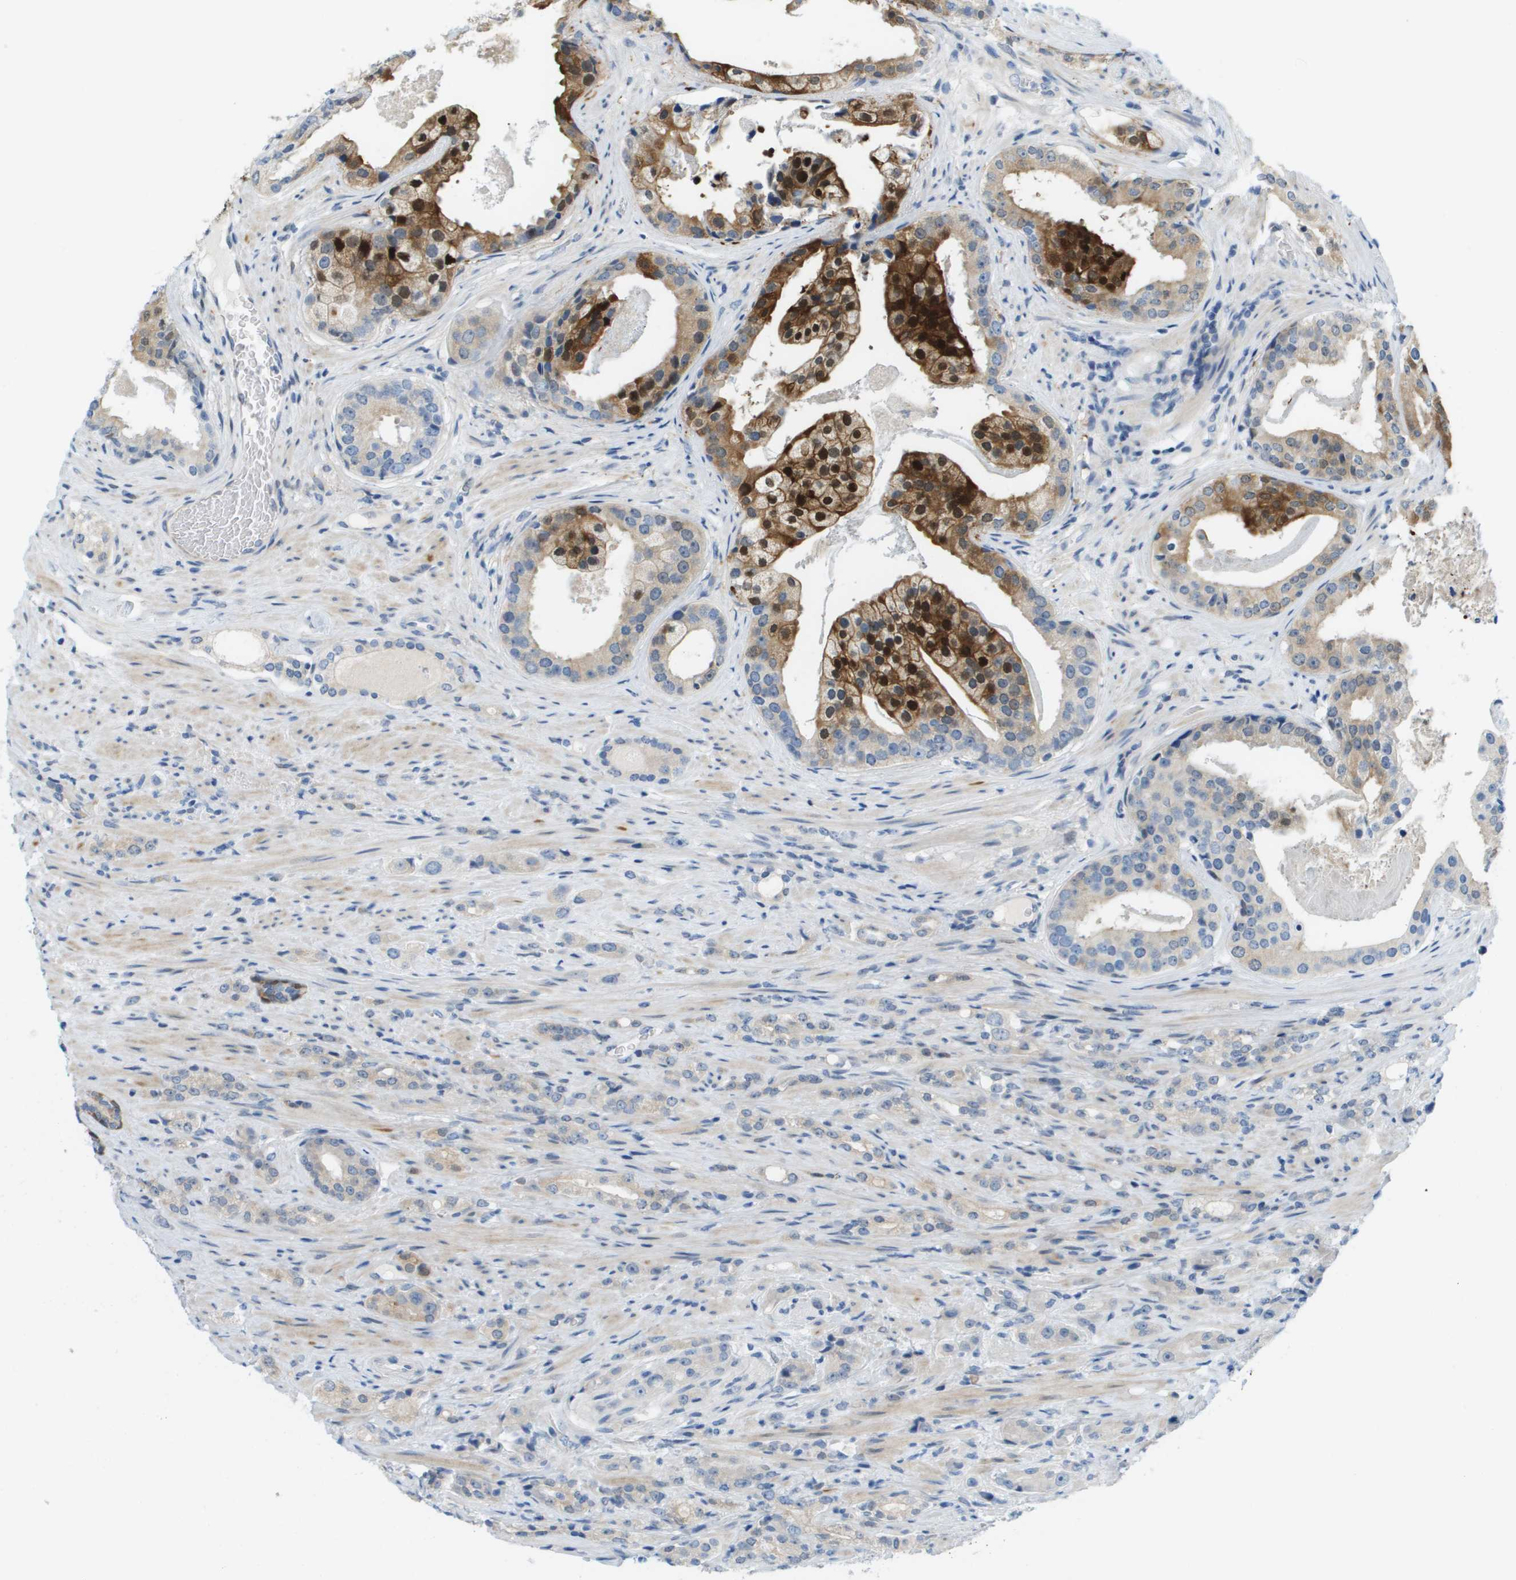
{"staining": {"intensity": "negative", "quantity": "none", "location": "none"}, "tissue": "prostate cancer", "cell_type": "Tumor cells", "image_type": "cancer", "snomed": [{"axis": "morphology", "description": "Adenocarcinoma, High grade"}, {"axis": "topography", "description": "Prostate"}], "caption": "A high-resolution photomicrograph shows immunohistochemistry staining of prostate adenocarcinoma (high-grade), which demonstrates no significant staining in tumor cells. (DAB immunohistochemistry (IHC) with hematoxylin counter stain).", "gene": "CUL9", "patient": {"sex": "male", "age": 71}}